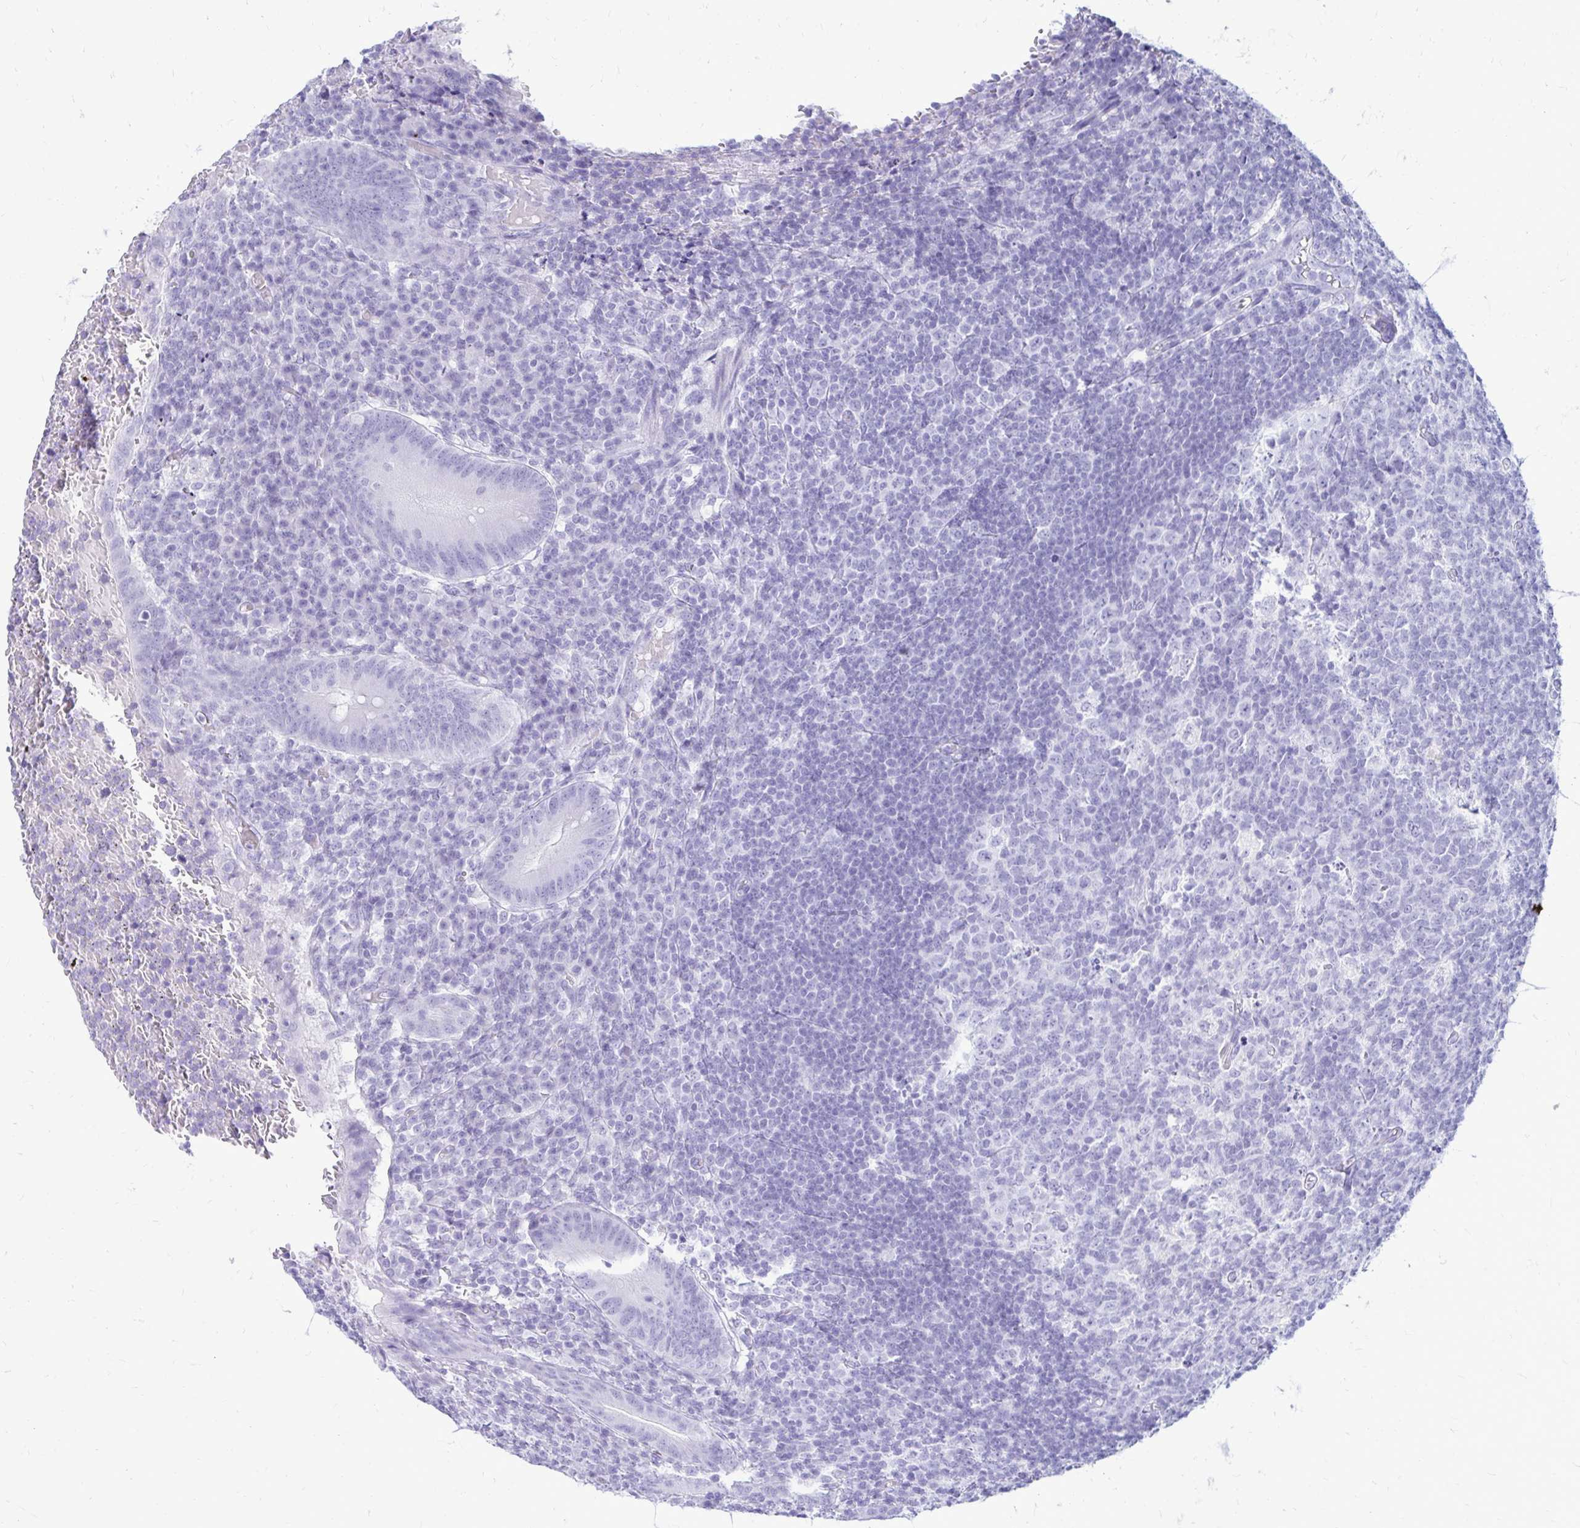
{"staining": {"intensity": "negative", "quantity": "none", "location": "none"}, "tissue": "appendix", "cell_type": "Glandular cells", "image_type": "normal", "snomed": [{"axis": "morphology", "description": "Normal tissue, NOS"}, {"axis": "topography", "description": "Appendix"}], "caption": "Histopathology image shows no protein positivity in glandular cells of unremarkable appendix.", "gene": "OR10R2", "patient": {"sex": "male", "age": 18}}